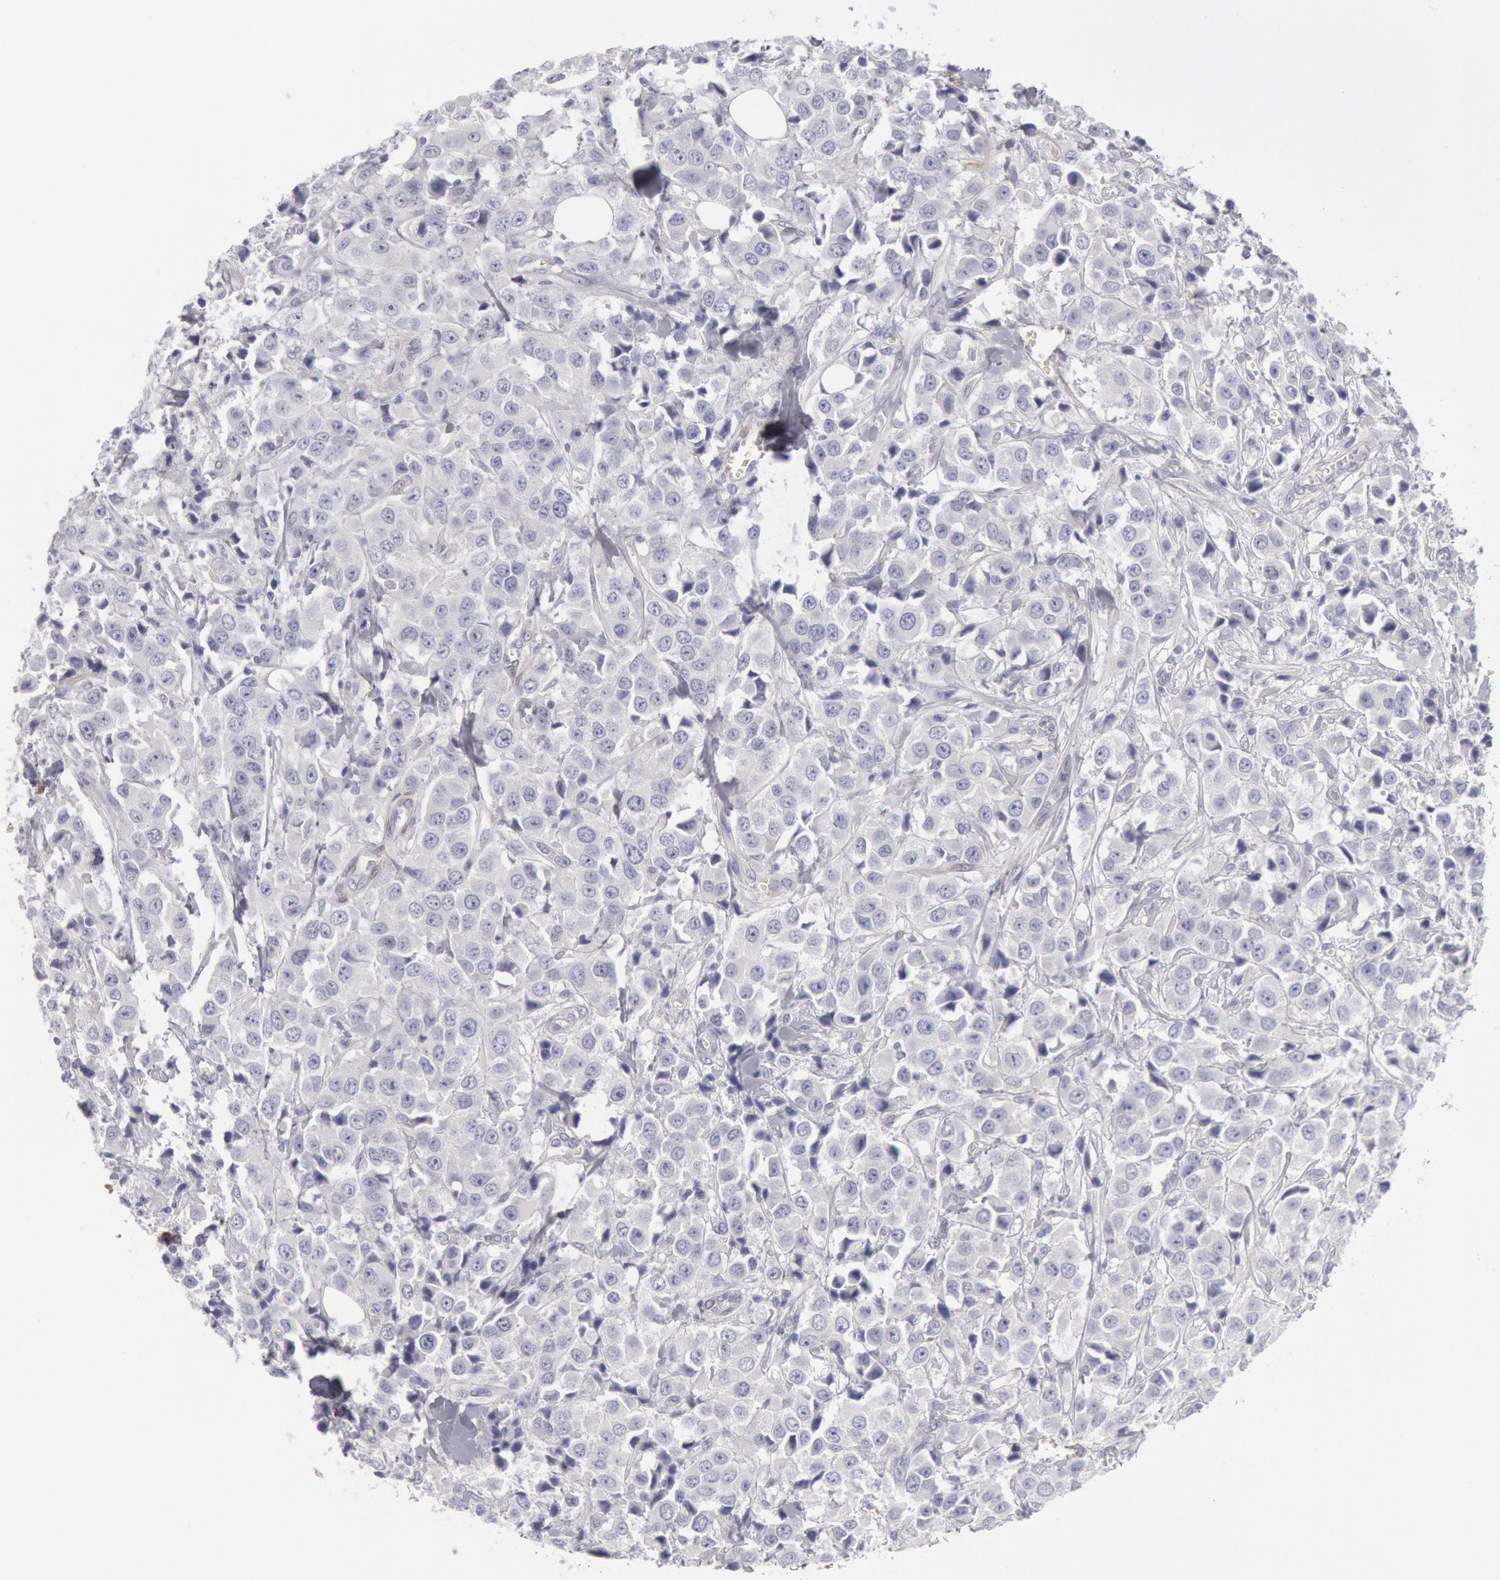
{"staining": {"intensity": "negative", "quantity": "none", "location": "none"}, "tissue": "breast cancer", "cell_type": "Tumor cells", "image_type": "cancer", "snomed": [{"axis": "morphology", "description": "Duct carcinoma"}, {"axis": "topography", "description": "Breast"}], "caption": "This histopathology image is of breast cancer stained with immunohistochemistry to label a protein in brown with the nuclei are counter-stained blue. There is no staining in tumor cells.", "gene": "FHL1", "patient": {"sex": "female", "age": 58}}